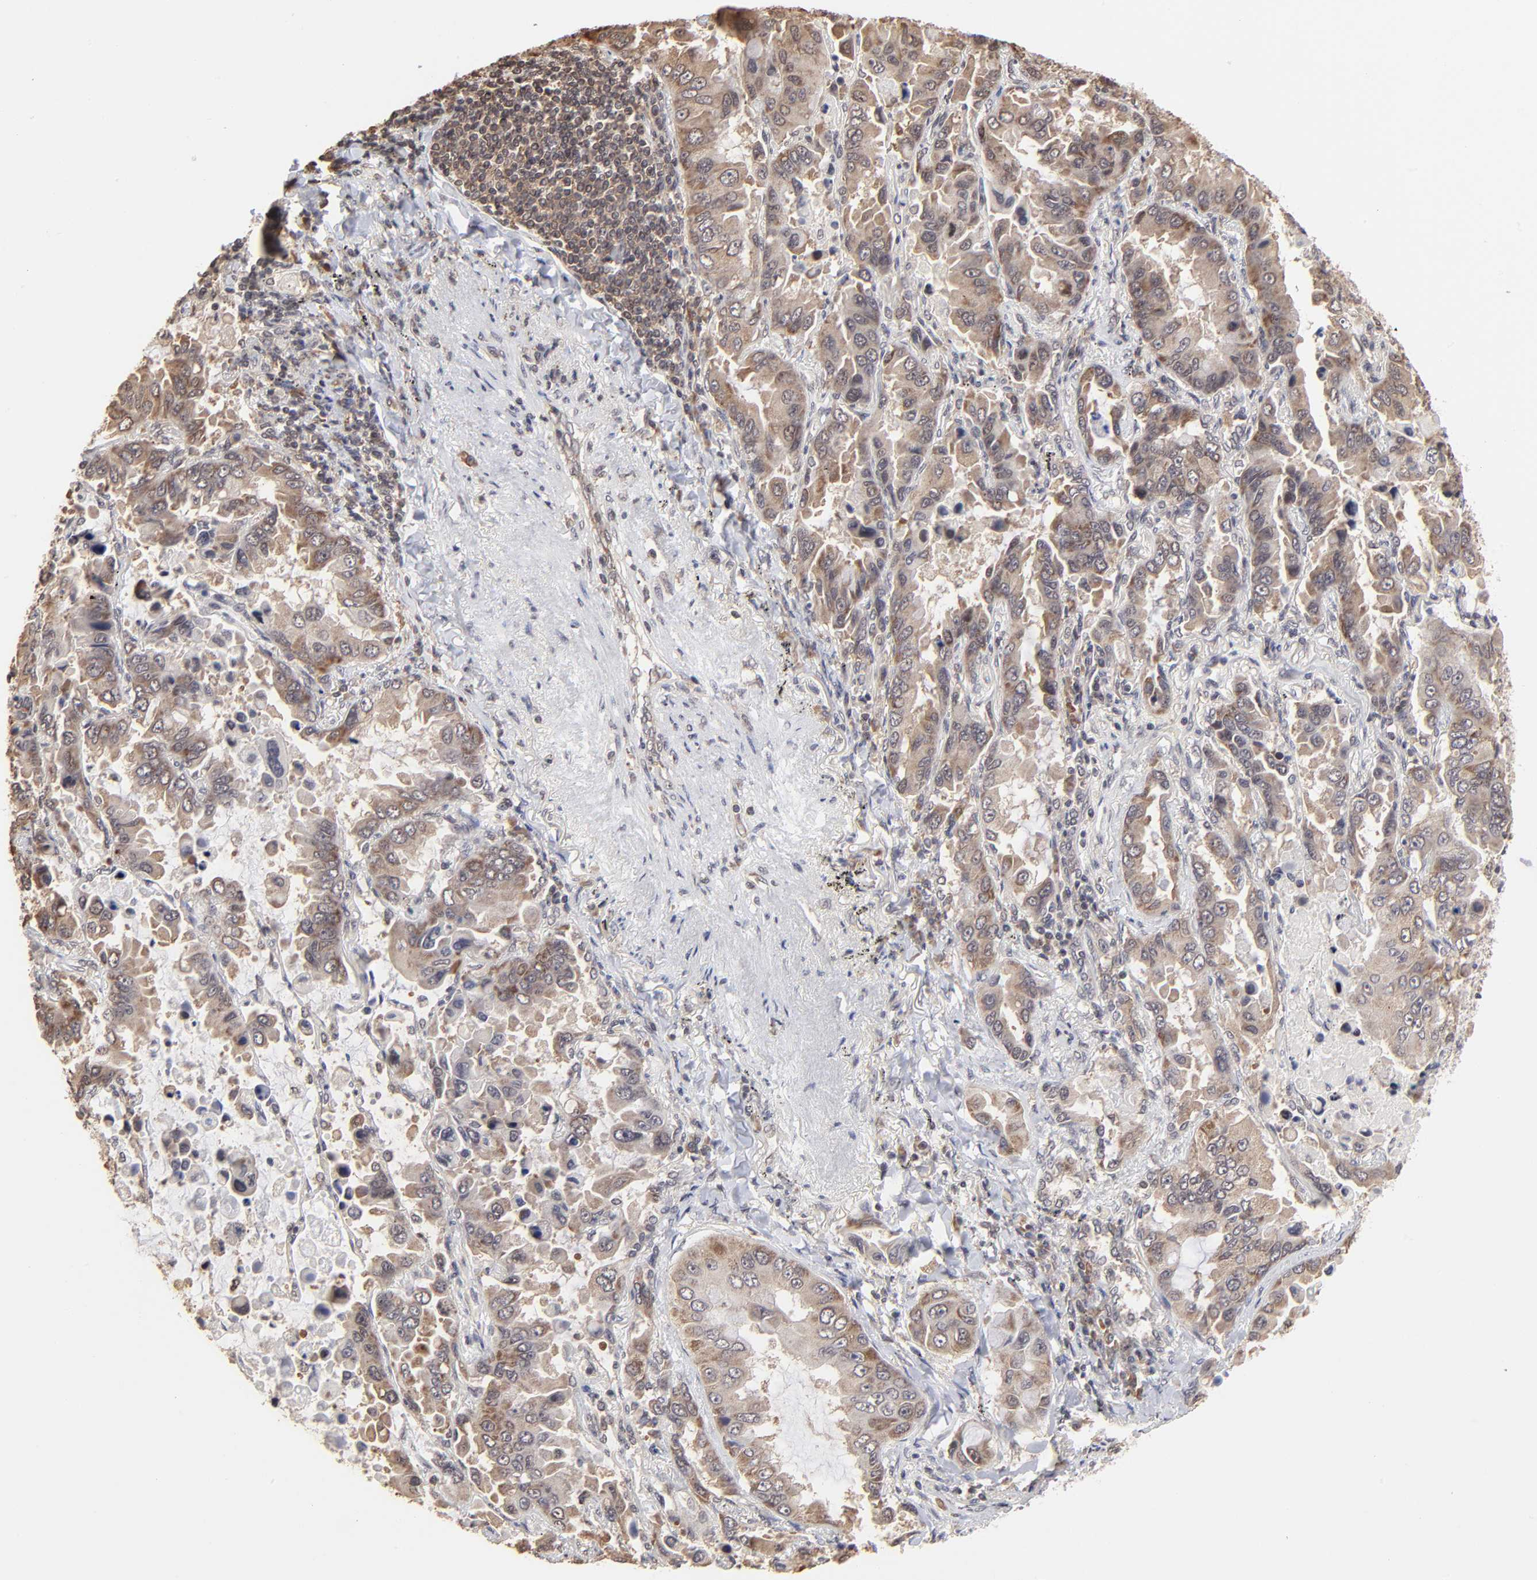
{"staining": {"intensity": "weak", "quantity": ">75%", "location": "cytoplasmic/membranous"}, "tissue": "lung cancer", "cell_type": "Tumor cells", "image_type": "cancer", "snomed": [{"axis": "morphology", "description": "Adenocarcinoma, NOS"}, {"axis": "topography", "description": "Lung"}], "caption": "This is an image of immunohistochemistry staining of adenocarcinoma (lung), which shows weak staining in the cytoplasmic/membranous of tumor cells.", "gene": "BRPF1", "patient": {"sex": "male", "age": 64}}